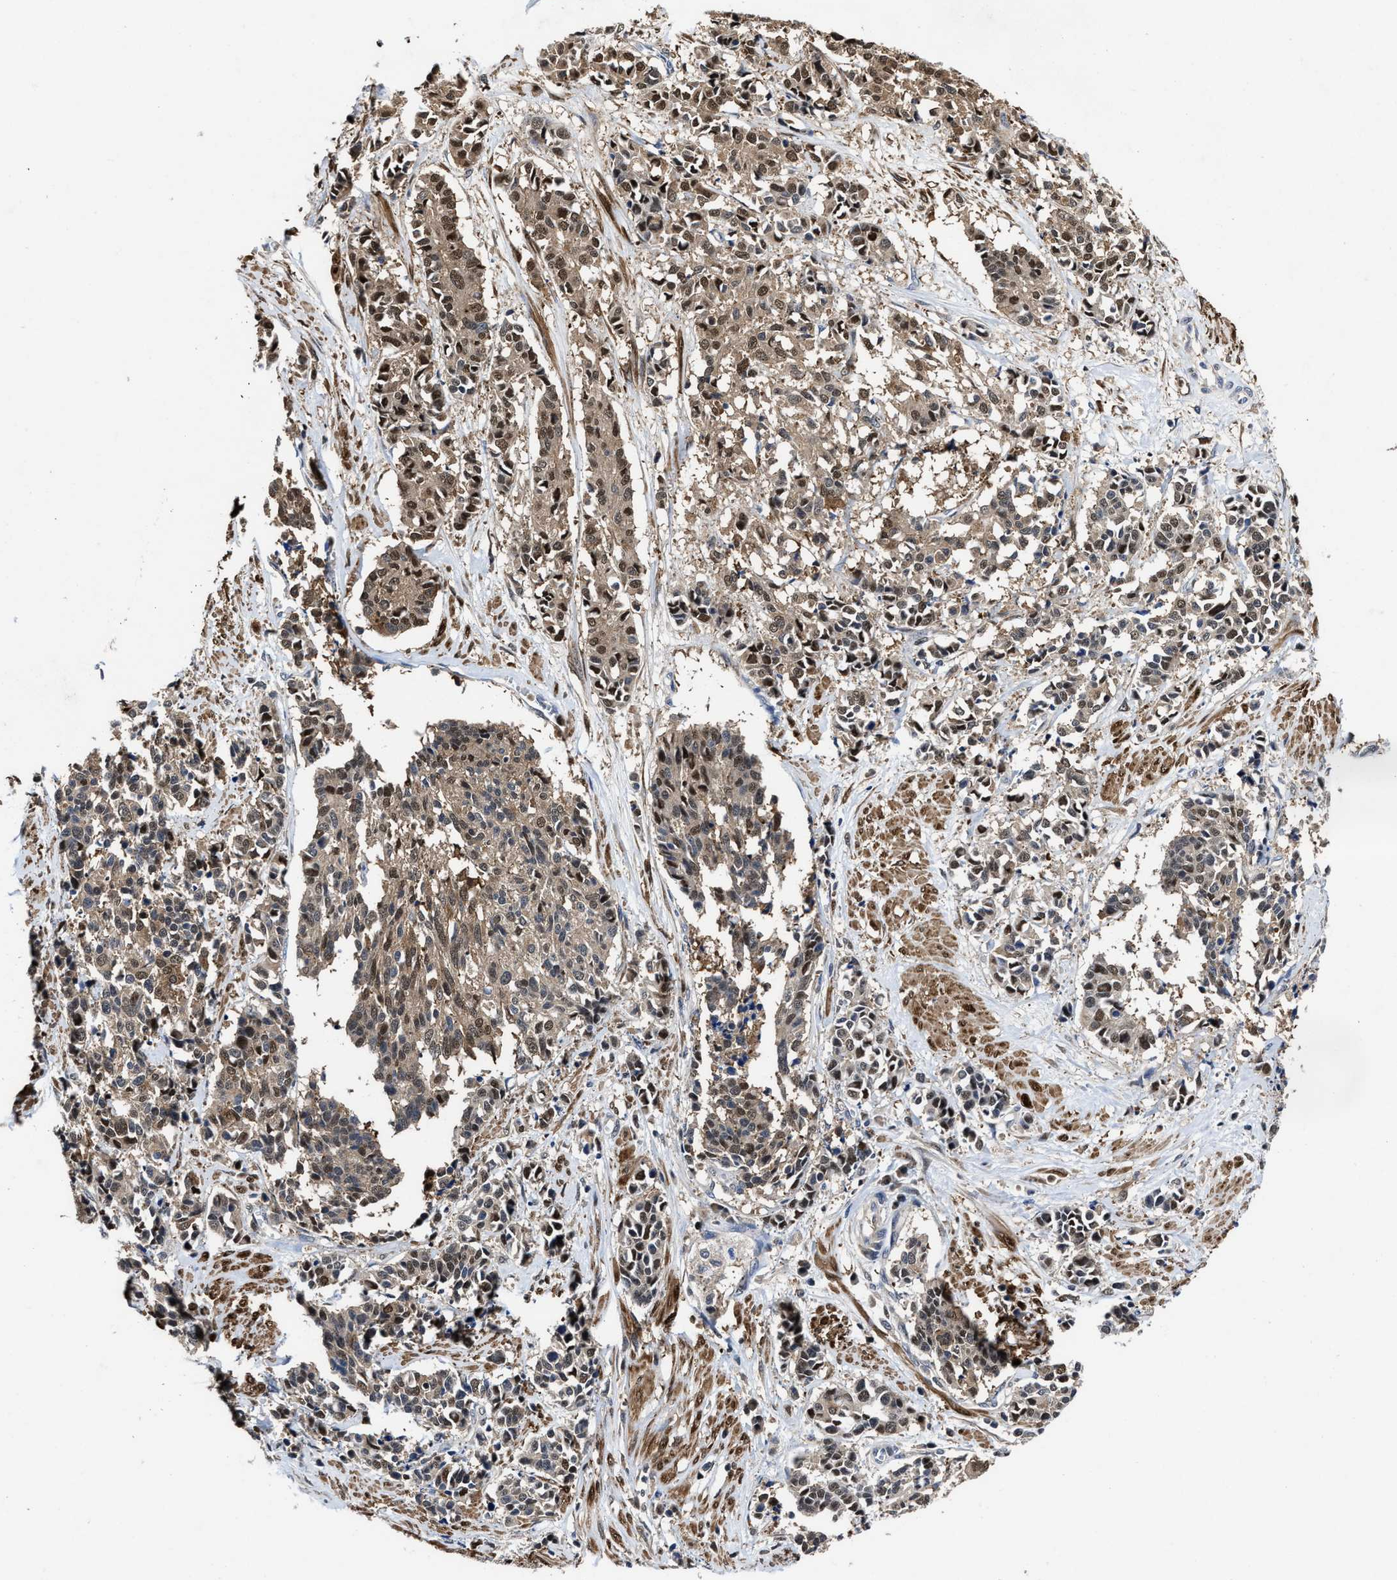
{"staining": {"intensity": "moderate", "quantity": ">75%", "location": "cytoplasmic/membranous,nuclear"}, "tissue": "cervical cancer", "cell_type": "Tumor cells", "image_type": "cancer", "snomed": [{"axis": "morphology", "description": "Squamous cell carcinoma, NOS"}, {"axis": "topography", "description": "Cervix"}], "caption": "A micrograph showing moderate cytoplasmic/membranous and nuclear expression in about >75% of tumor cells in squamous cell carcinoma (cervical), as visualized by brown immunohistochemical staining.", "gene": "KIF12", "patient": {"sex": "female", "age": 35}}